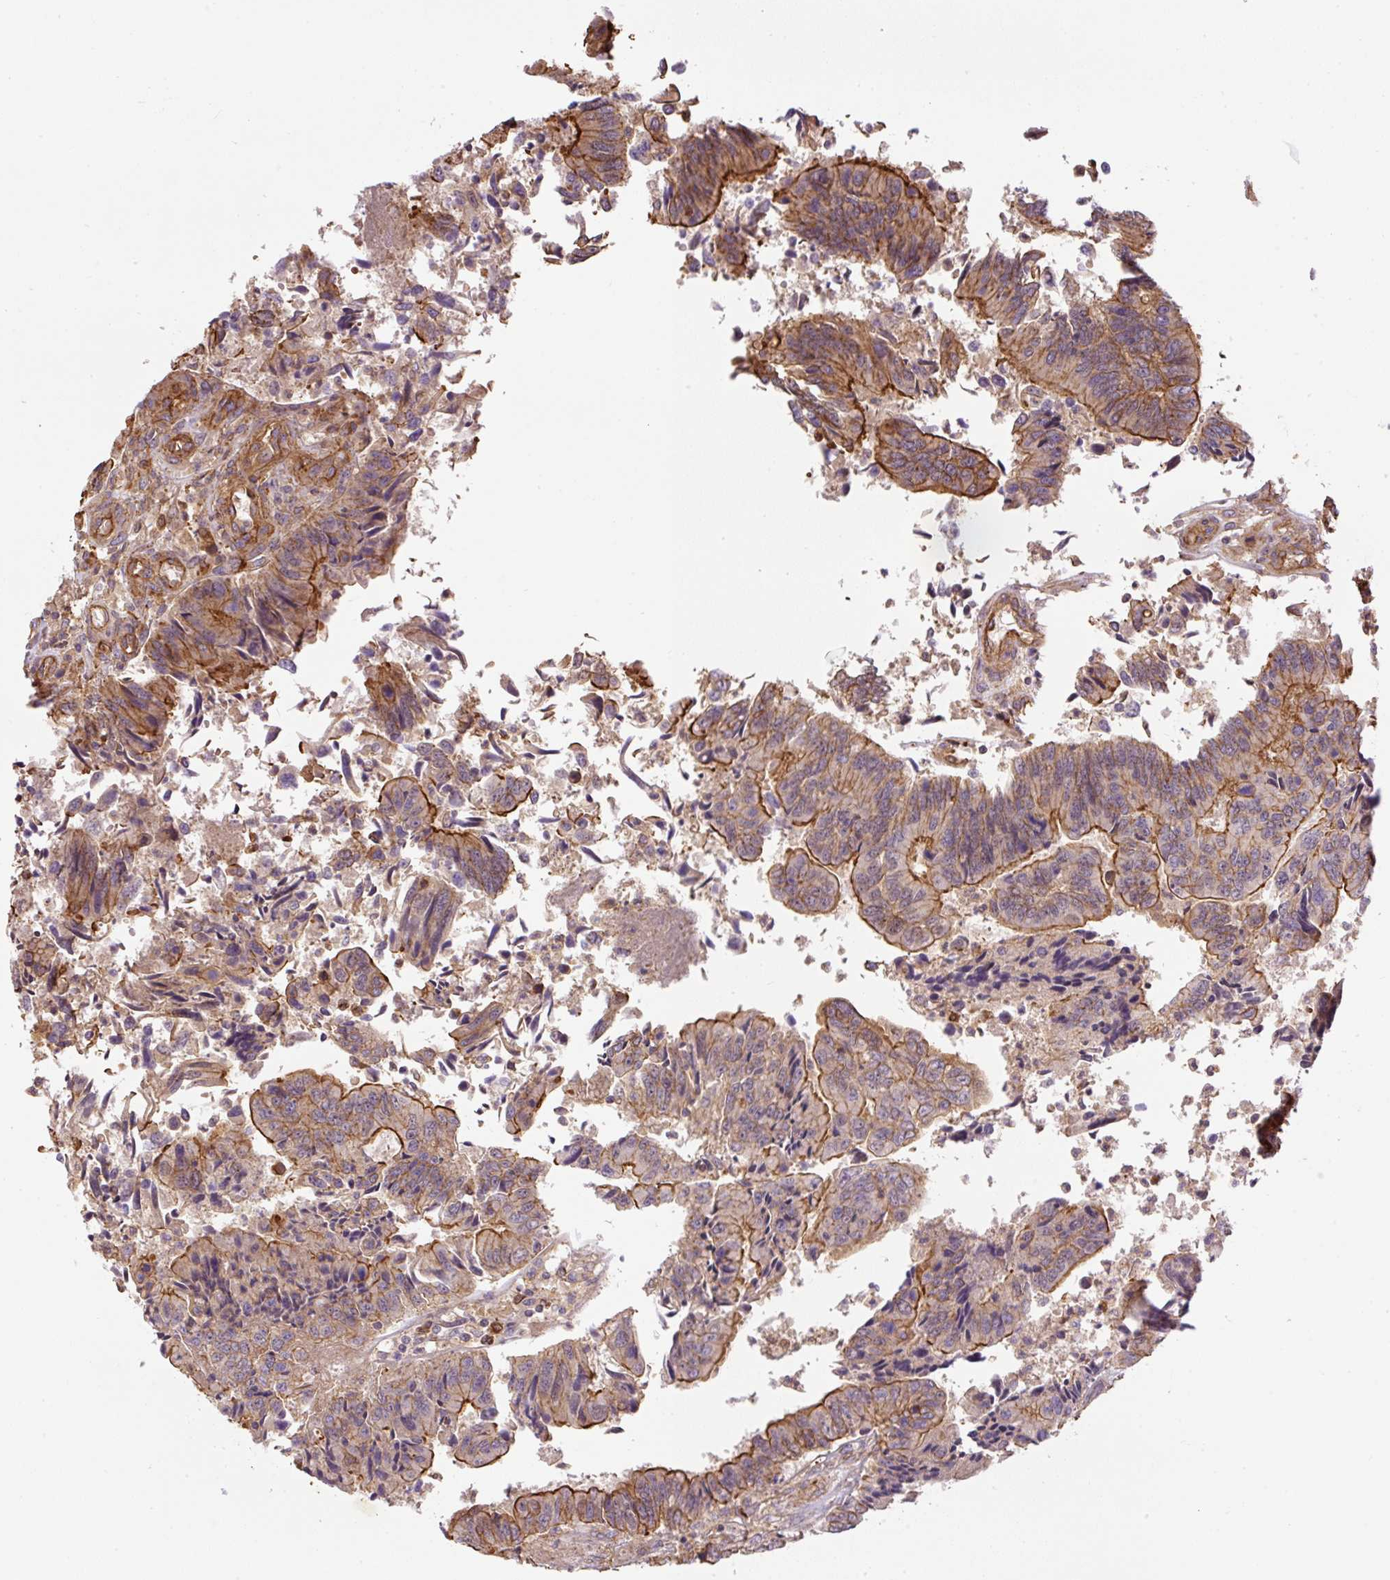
{"staining": {"intensity": "moderate", "quantity": ">75%", "location": "cytoplasmic/membranous"}, "tissue": "colorectal cancer", "cell_type": "Tumor cells", "image_type": "cancer", "snomed": [{"axis": "morphology", "description": "Adenocarcinoma, NOS"}, {"axis": "topography", "description": "Colon"}], "caption": "Moderate cytoplasmic/membranous positivity for a protein is present in approximately >75% of tumor cells of colorectal cancer (adenocarcinoma) using immunohistochemistry (IHC).", "gene": "B3GALT5", "patient": {"sex": "female", "age": 67}}